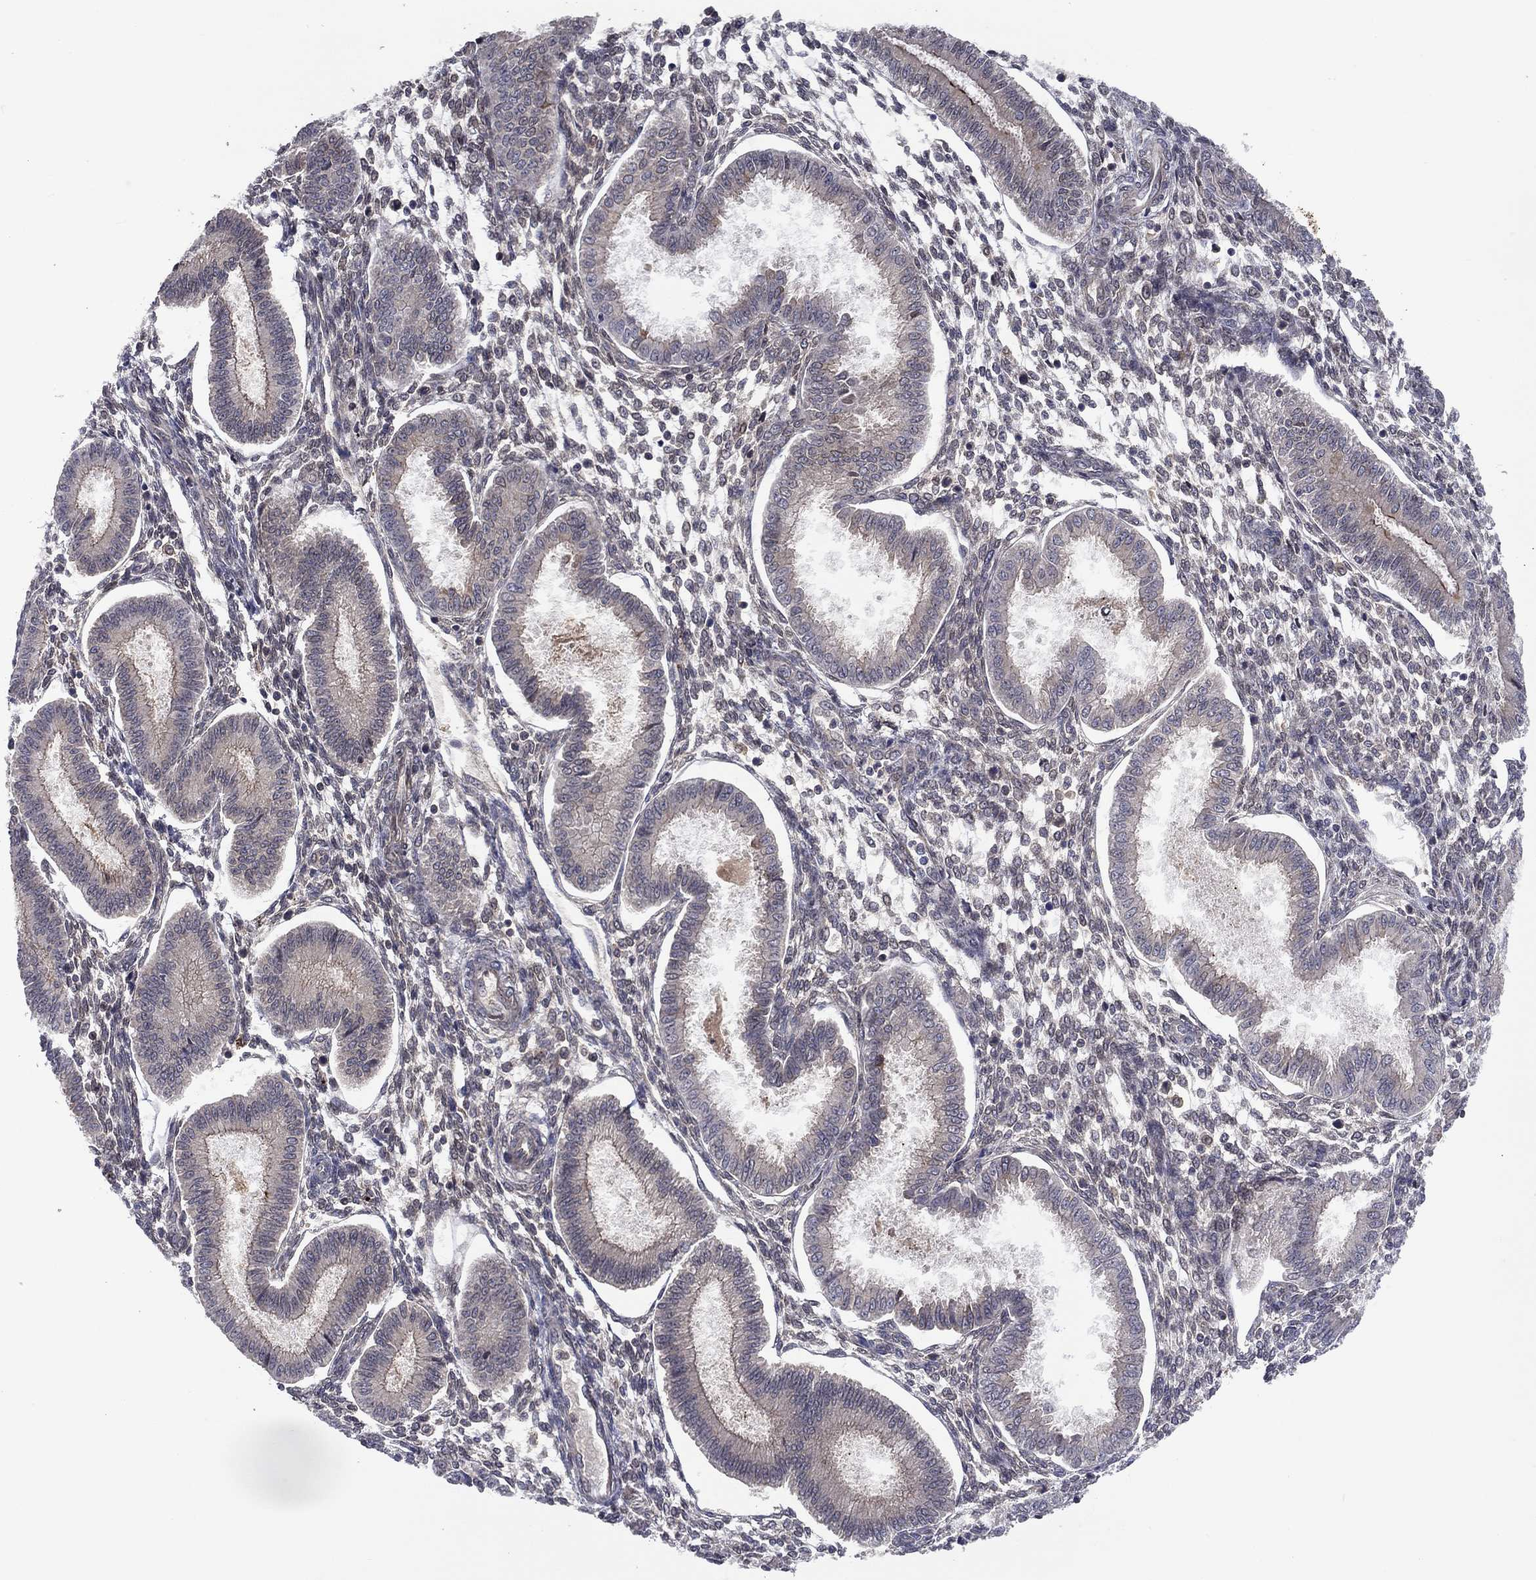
{"staining": {"intensity": "negative", "quantity": "none", "location": "none"}, "tissue": "endometrium", "cell_type": "Cells in endometrial stroma", "image_type": "normal", "snomed": [{"axis": "morphology", "description": "Normal tissue, NOS"}, {"axis": "topography", "description": "Endometrium"}], "caption": "Immunohistochemical staining of benign human endometrium reveals no significant positivity in cells in endometrial stroma.", "gene": "CETN3", "patient": {"sex": "female", "age": 43}}